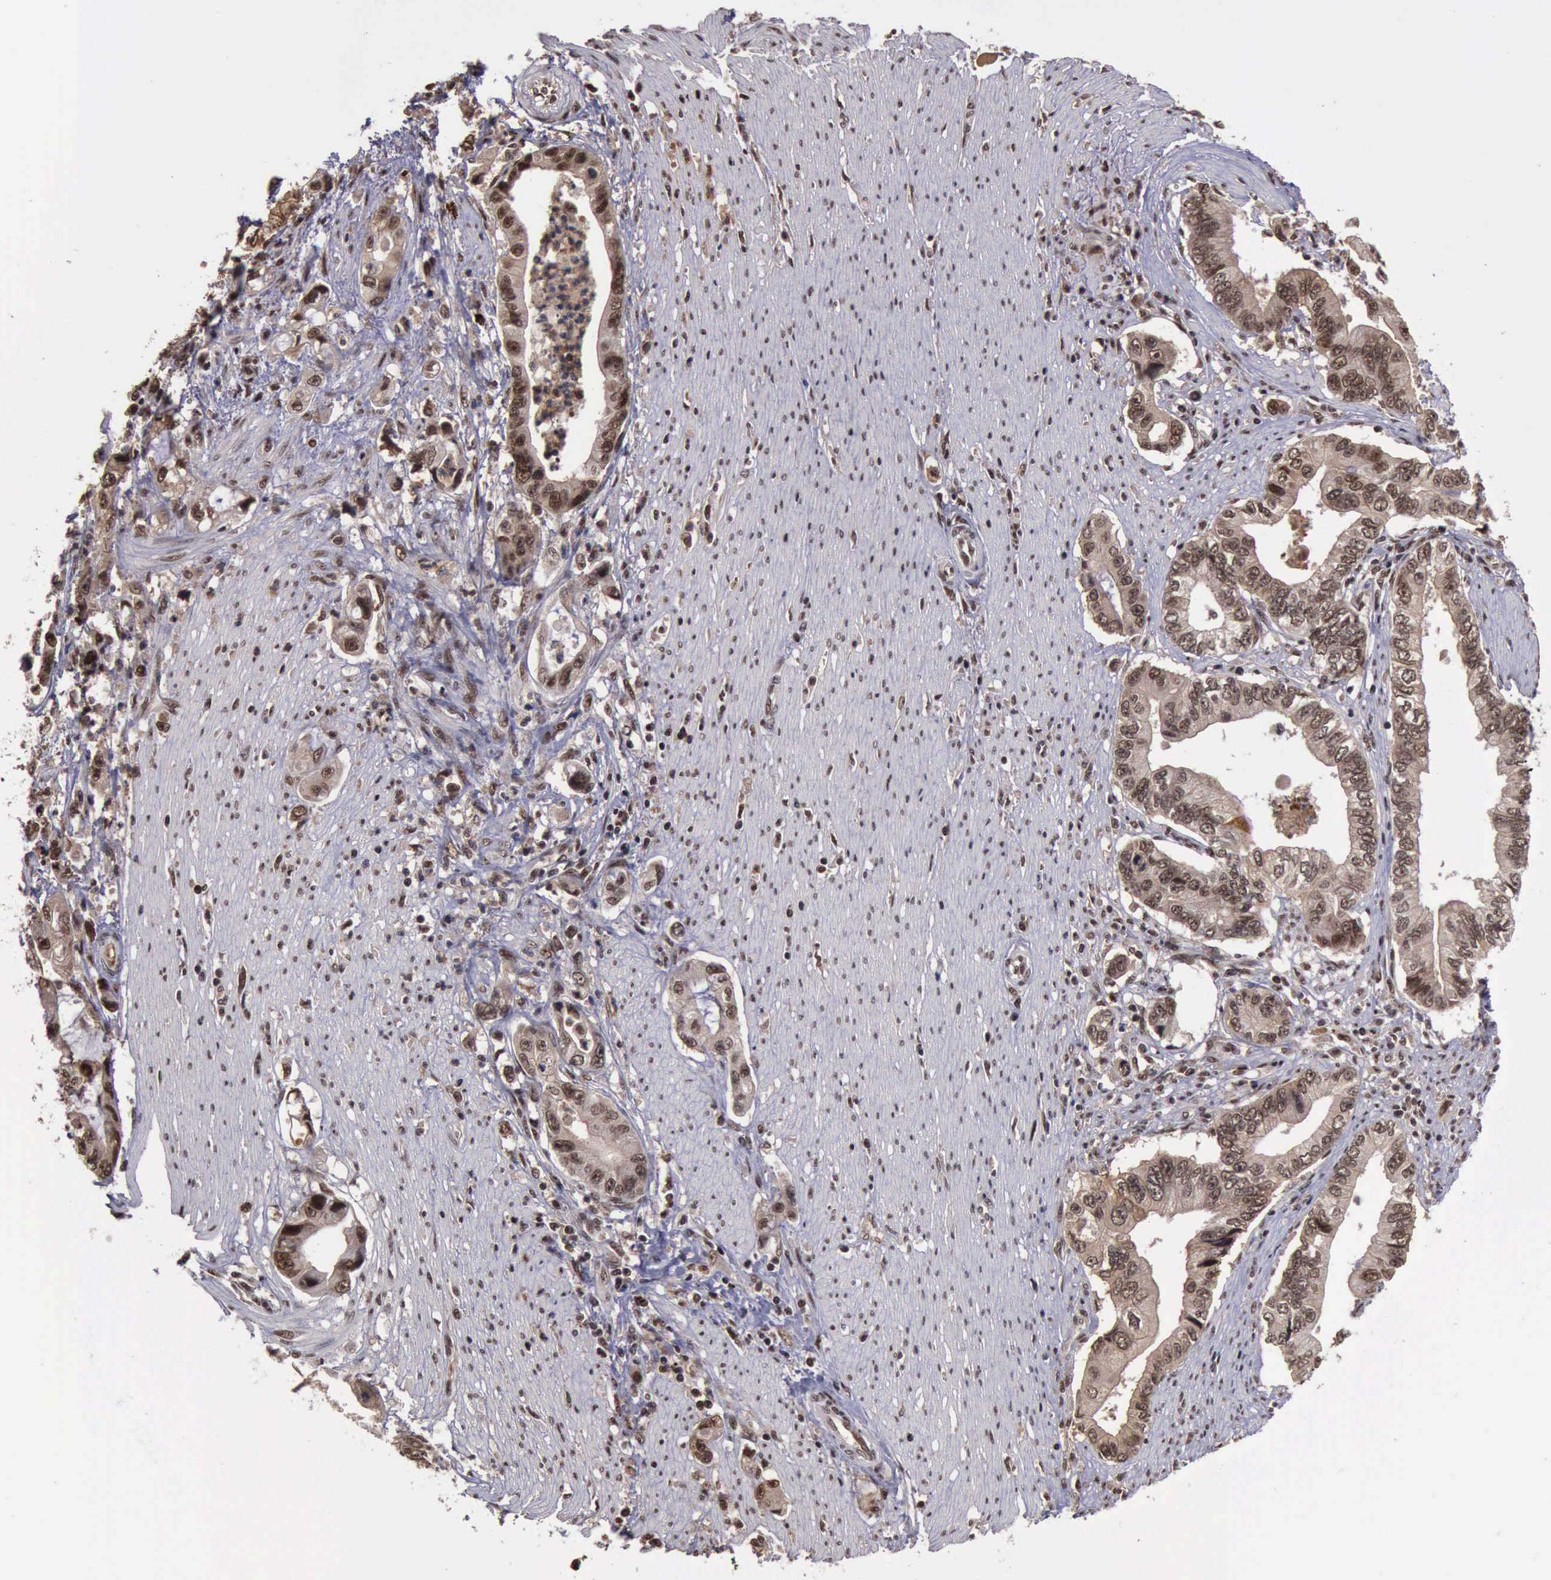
{"staining": {"intensity": "moderate", "quantity": ">75%", "location": "nuclear"}, "tissue": "pancreatic cancer", "cell_type": "Tumor cells", "image_type": "cancer", "snomed": [{"axis": "morphology", "description": "Adenocarcinoma, NOS"}, {"axis": "topography", "description": "Pancreas"}, {"axis": "topography", "description": "Stomach, upper"}], "caption": "Pancreatic cancer (adenocarcinoma) stained with a brown dye displays moderate nuclear positive positivity in approximately >75% of tumor cells.", "gene": "TRMT2A", "patient": {"sex": "male", "age": 77}}